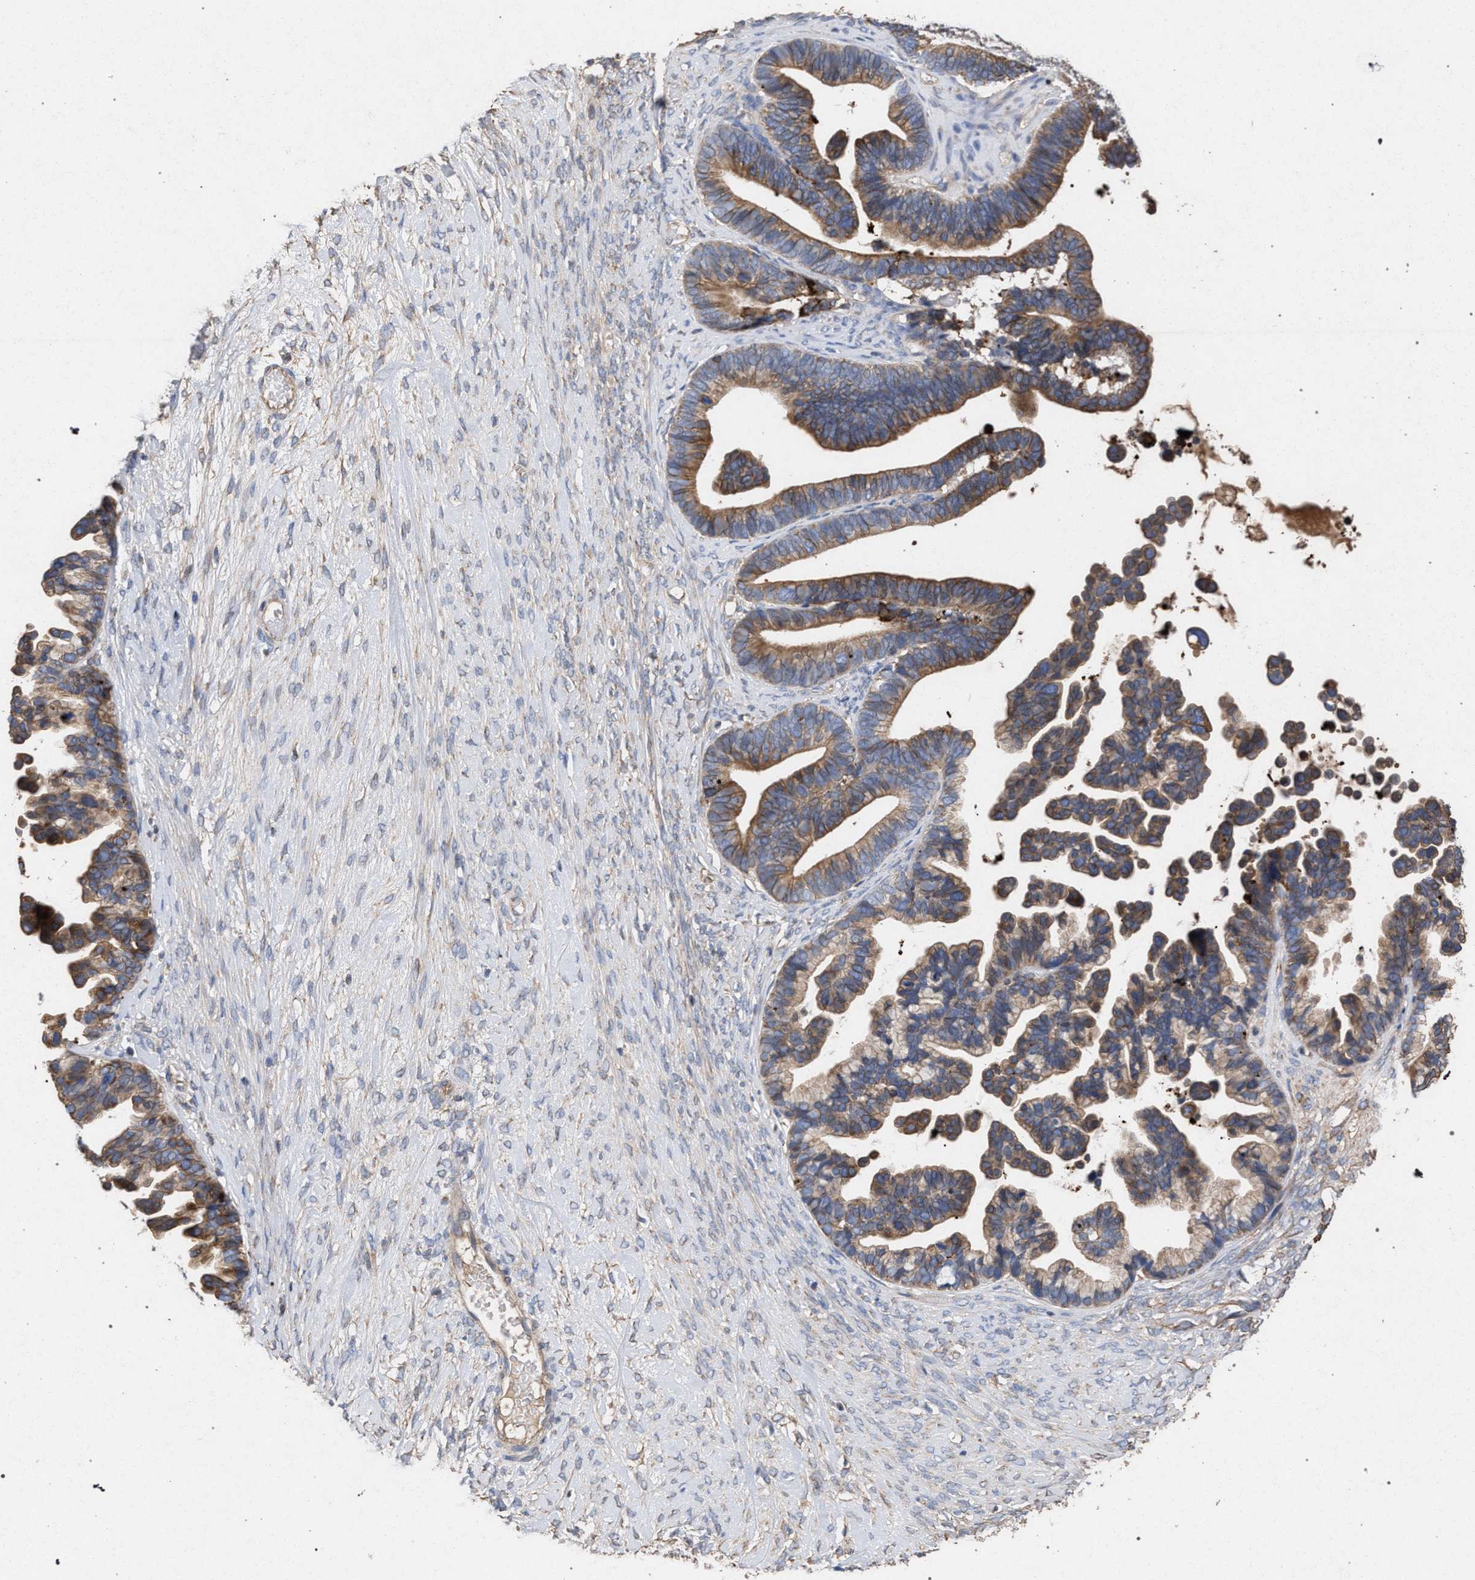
{"staining": {"intensity": "weak", "quantity": ">75%", "location": "cytoplasmic/membranous"}, "tissue": "ovarian cancer", "cell_type": "Tumor cells", "image_type": "cancer", "snomed": [{"axis": "morphology", "description": "Cystadenocarcinoma, serous, NOS"}, {"axis": "topography", "description": "Ovary"}], "caption": "This histopathology image displays immunohistochemistry (IHC) staining of serous cystadenocarcinoma (ovarian), with low weak cytoplasmic/membranous staining in about >75% of tumor cells.", "gene": "BCL2L12", "patient": {"sex": "female", "age": 56}}